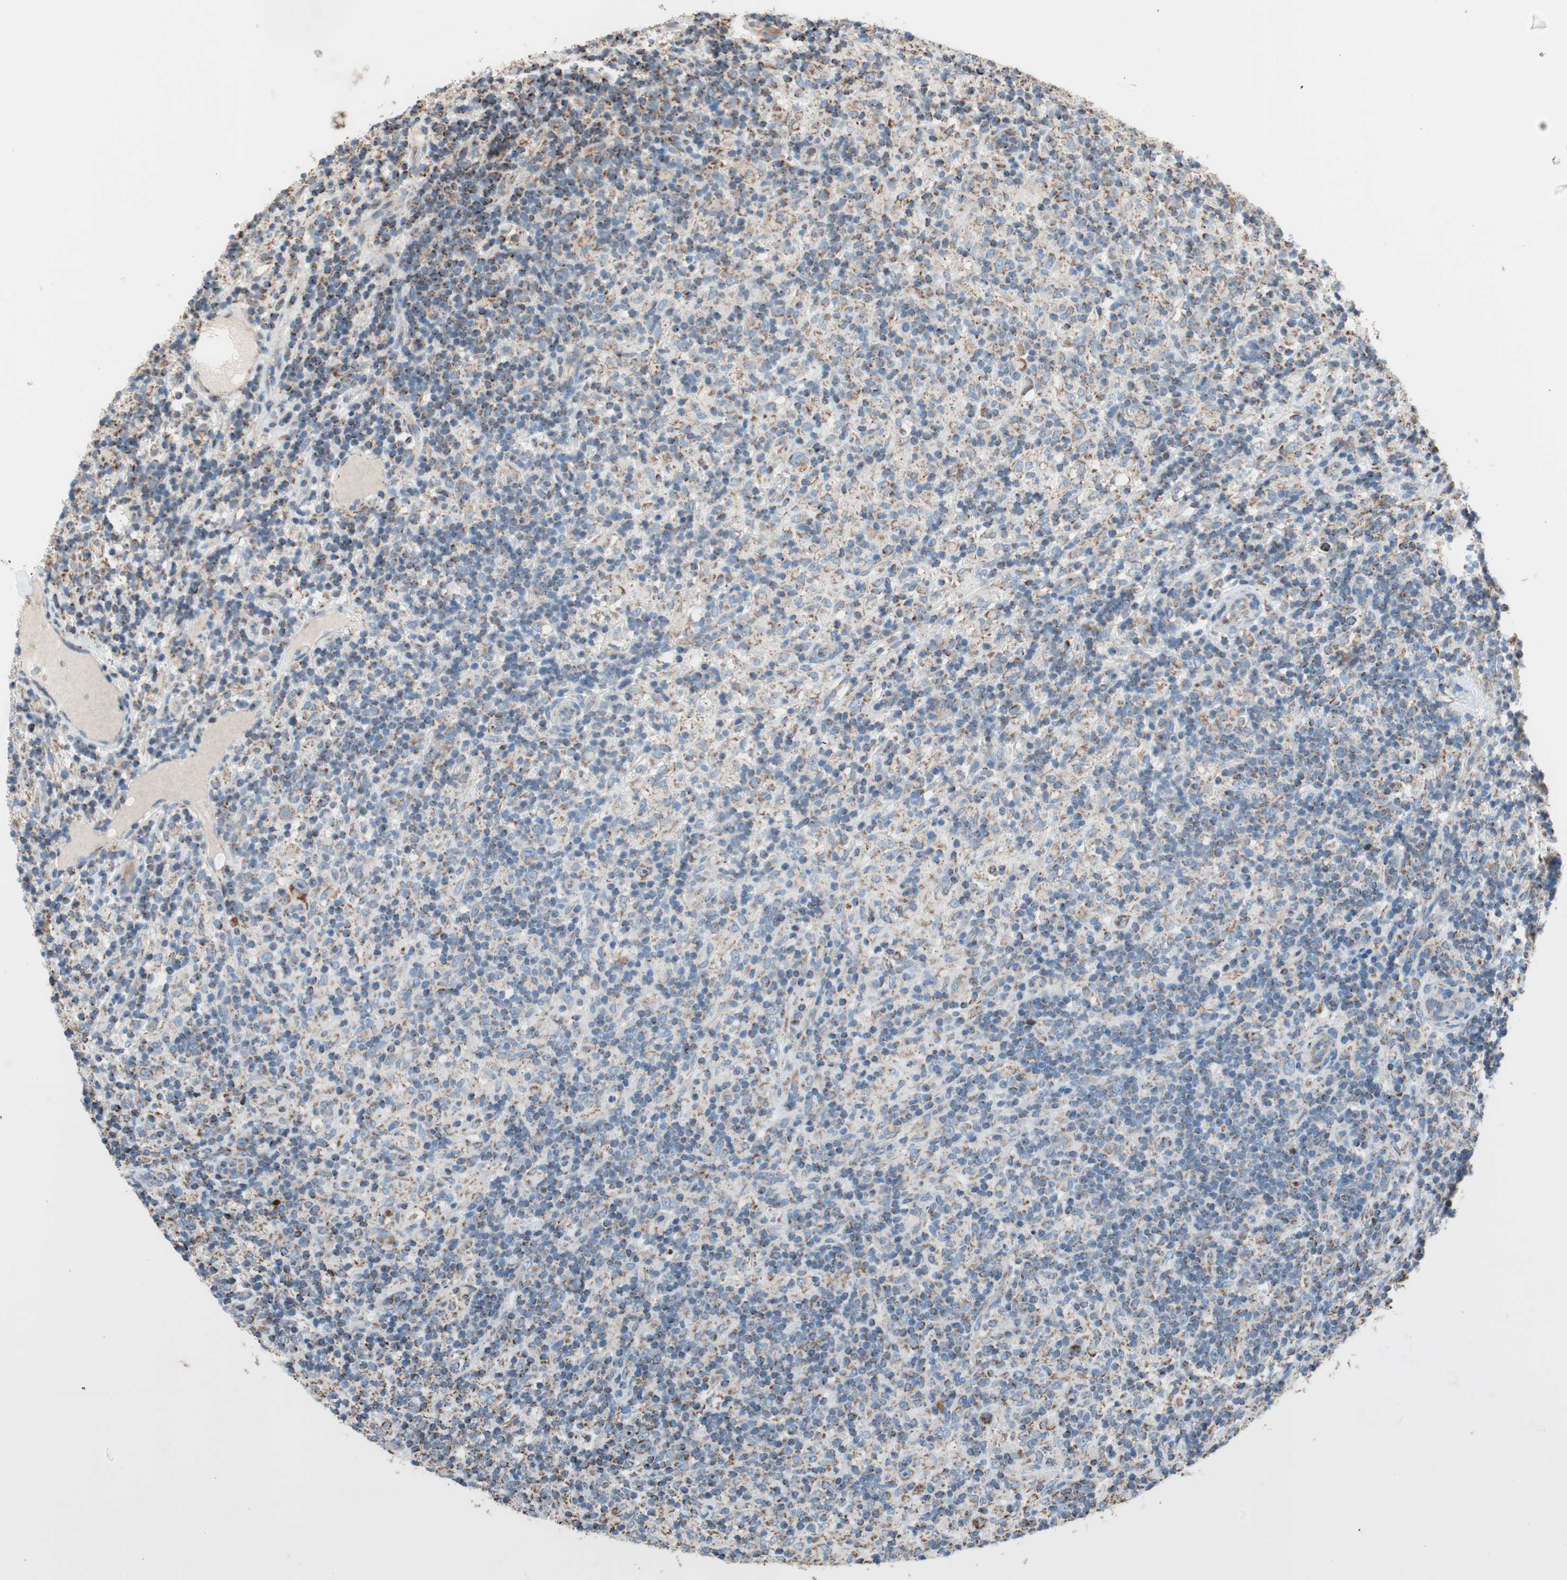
{"staining": {"intensity": "moderate", "quantity": "25%-75%", "location": "cytoplasmic/membranous"}, "tissue": "lymphoma", "cell_type": "Tumor cells", "image_type": "cancer", "snomed": [{"axis": "morphology", "description": "Hodgkin's disease, NOS"}, {"axis": "topography", "description": "Lymph node"}], "caption": "Tumor cells exhibit medium levels of moderate cytoplasmic/membranous expression in about 25%-75% of cells in human lymphoma. Nuclei are stained in blue.", "gene": "PCSK4", "patient": {"sex": "male", "age": 70}}